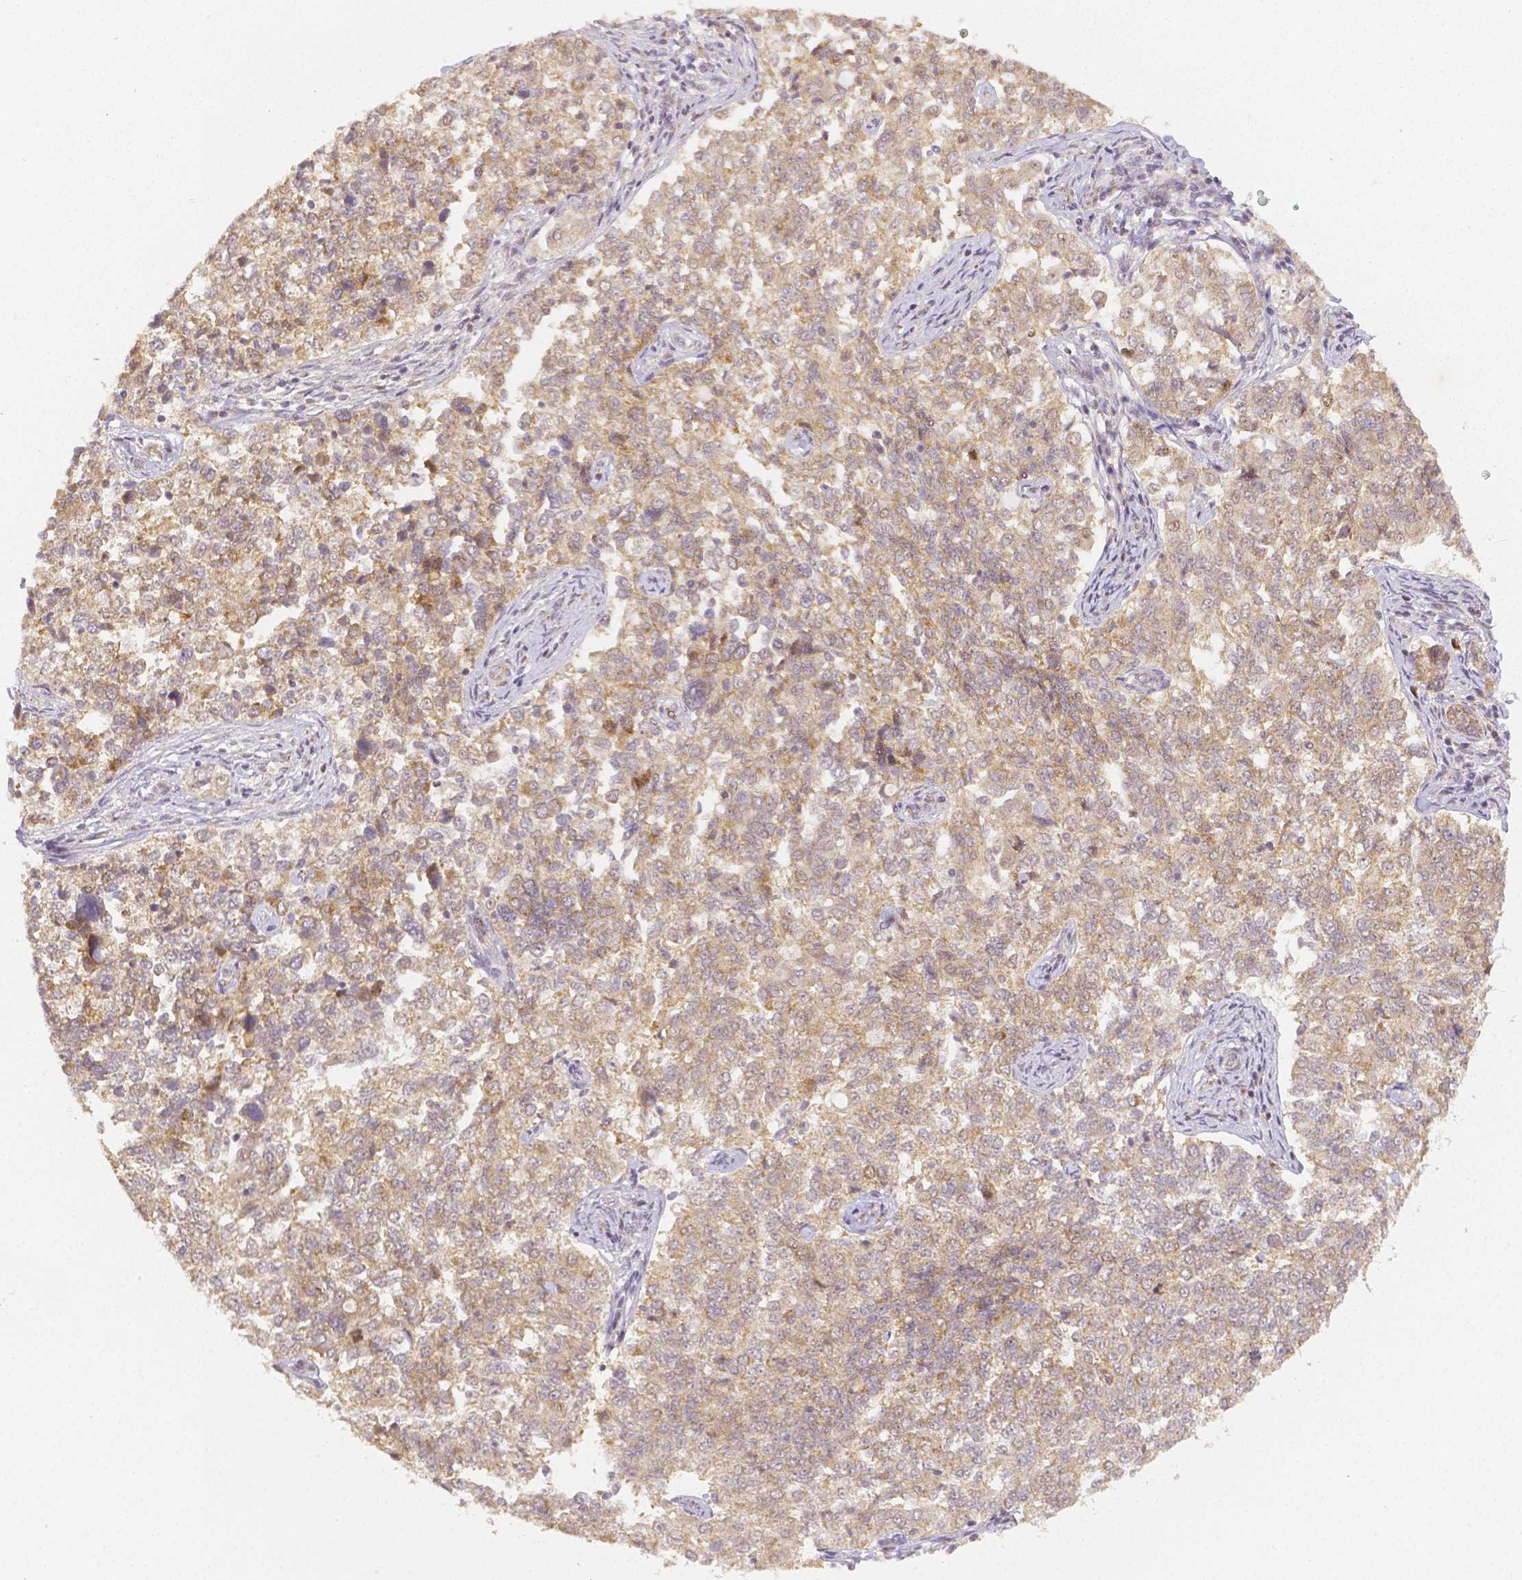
{"staining": {"intensity": "weak", "quantity": ">75%", "location": "cytoplasmic/membranous"}, "tissue": "endometrial cancer", "cell_type": "Tumor cells", "image_type": "cancer", "snomed": [{"axis": "morphology", "description": "Adenocarcinoma, NOS"}, {"axis": "topography", "description": "Endometrium"}], "caption": "This micrograph reveals IHC staining of human endometrial adenocarcinoma, with low weak cytoplasmic/membranous expression in about >75% of tumor cells.", "gene": "RHOT1", "patient": {"sex": "female", "age": 43}}